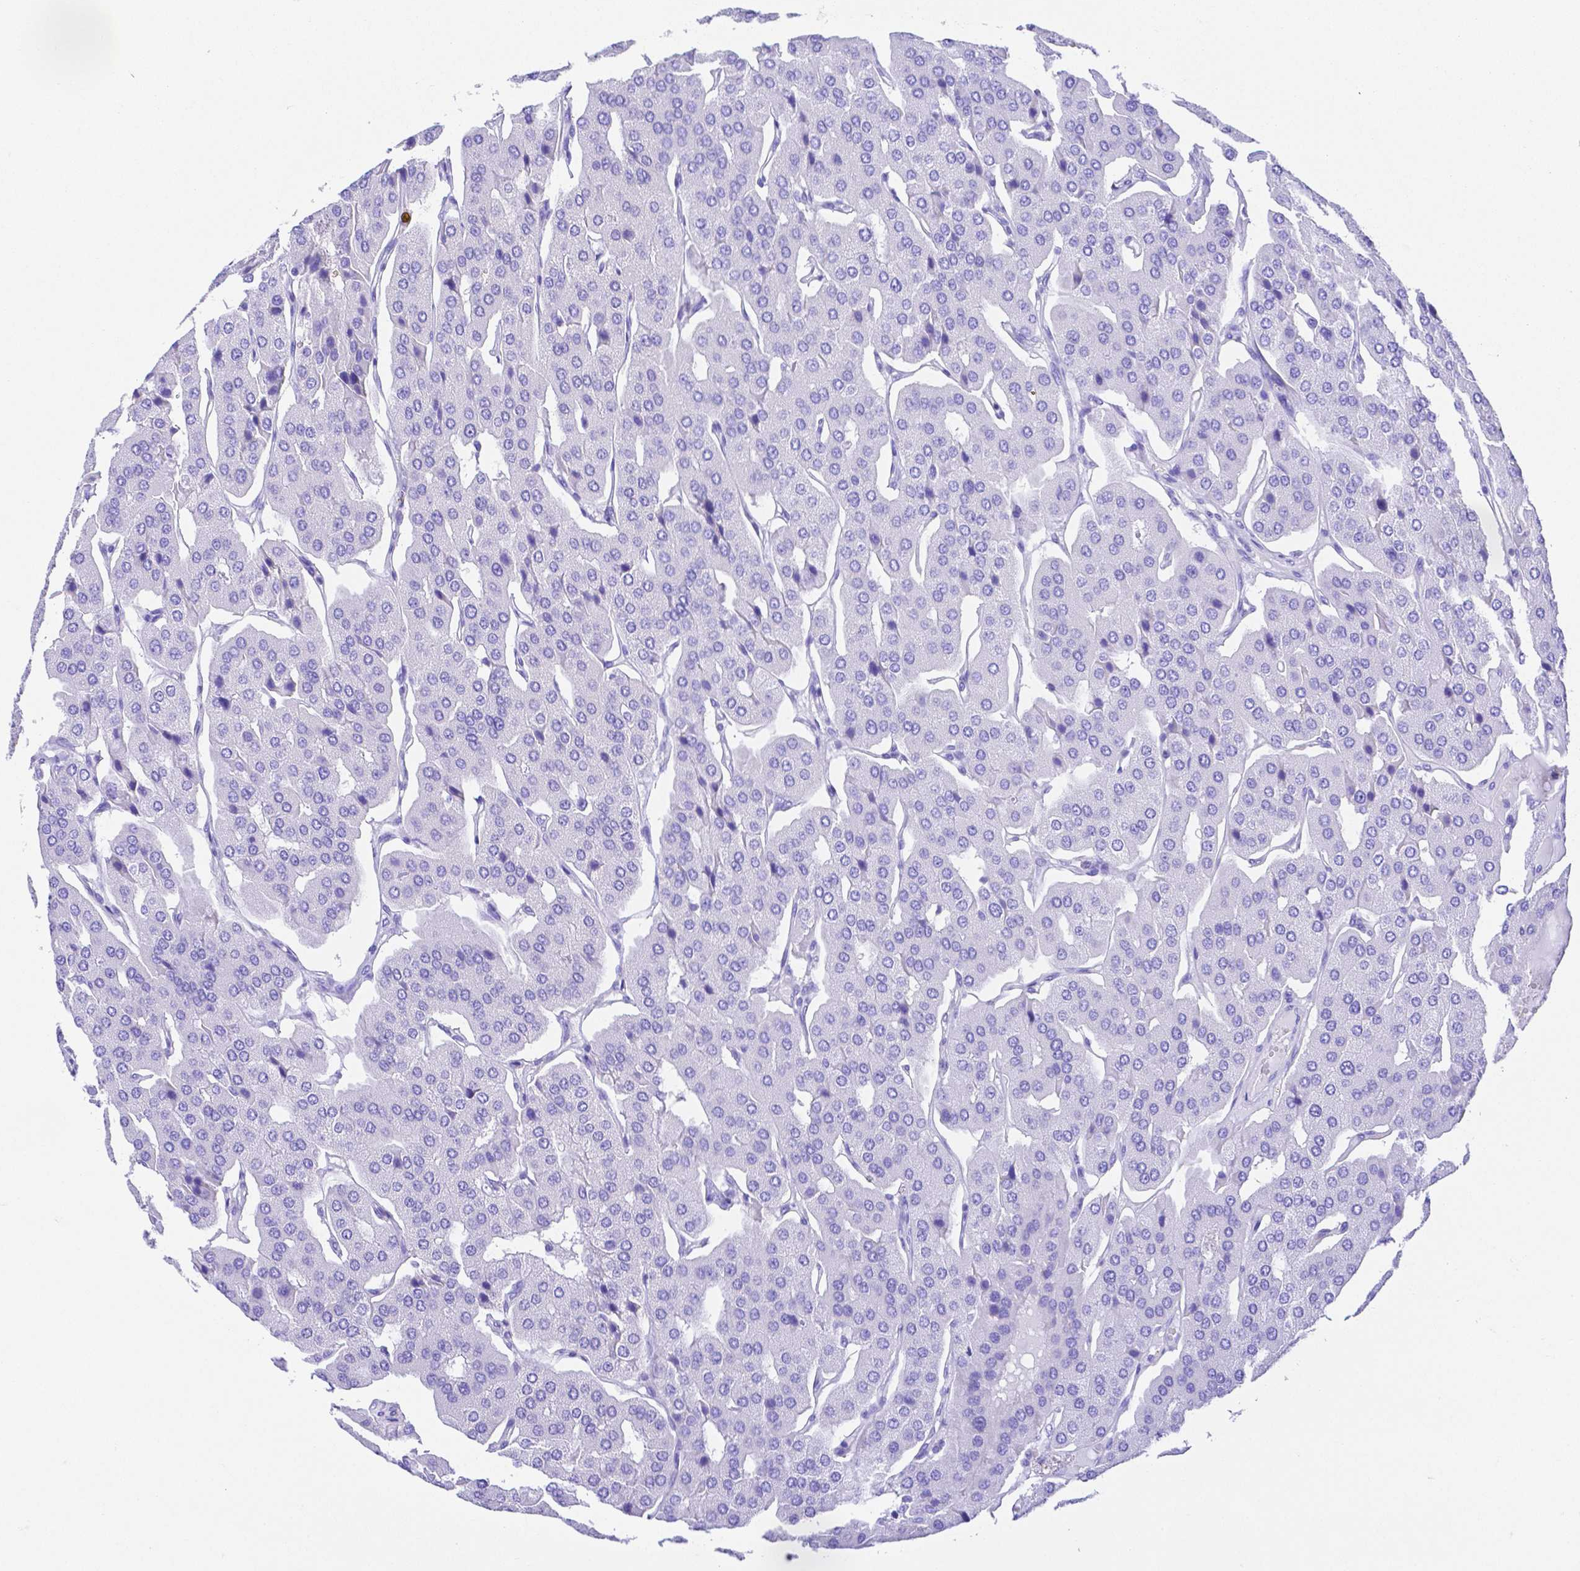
{"staining": {"intensity": "negative", "quantity": "none", "location": "none"}, "tissue": "parathyroid gland", "cell_type": "Glandular cells", "image_type": "normal", "snomed": [{"axis": "morphology", "description": "Normal tissue, NOS"}, {"axis": "morphology", "description": "Adenoma, NOS"}, {"axis": "topography", "description": "Parathyroid gland"}], "caption": "A photomicrograph of parathyroid gland stained for a protein shows no brown staining in glandular cells. (Stains: DAB immunohistochemistry with hematoxylin counter stain, Microscopy: brightfield microscopy at high magnification).", "gene": "SMR3A", "patient": {"sex": "female", "age": 86}}